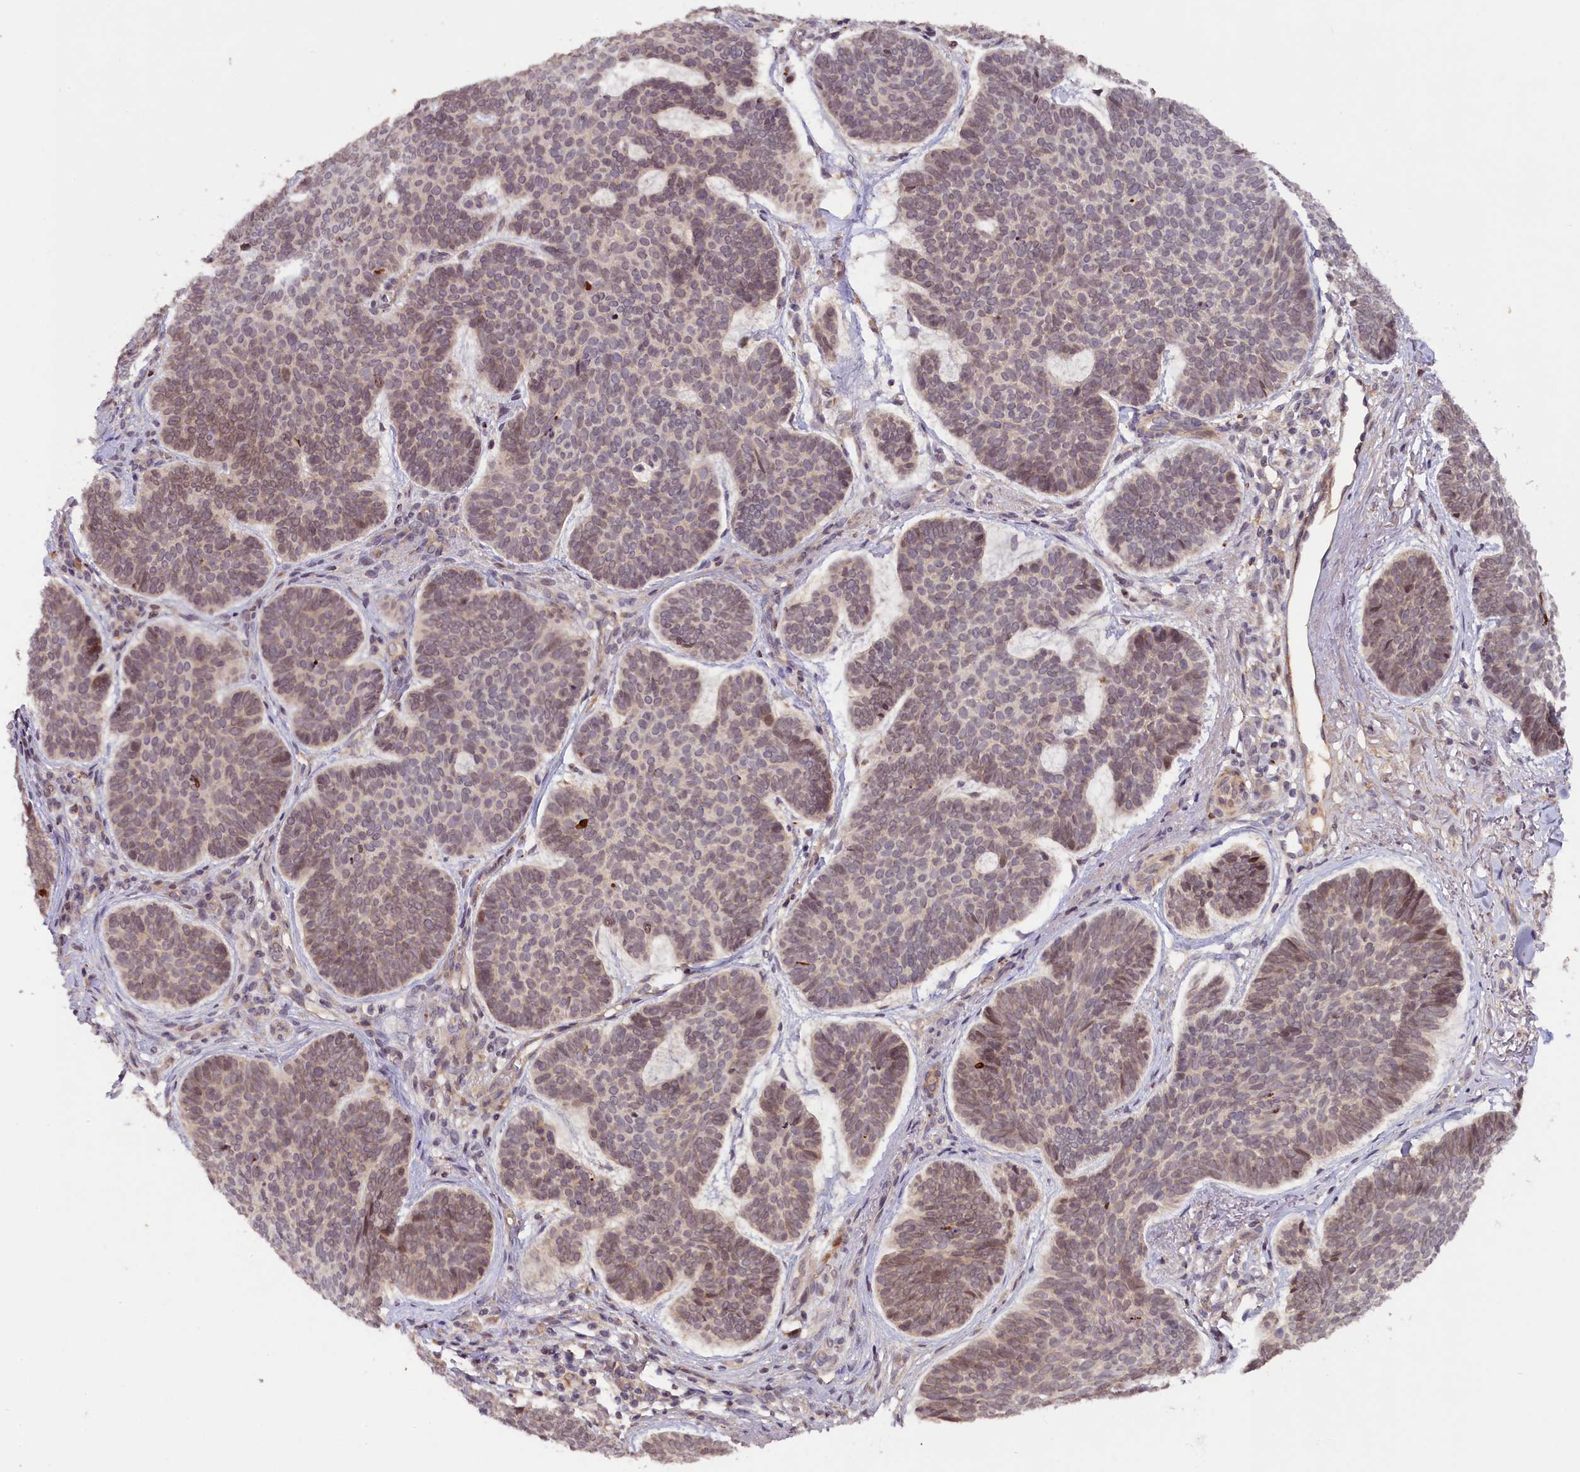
{"staining": {"intensity": "weak", "quantity": "25%-75%", "location": "nuclear"}, "tissue": "skin cancer", "cell_type": "Tumor cells", "image_type": "cancer", "snomed": [{"axis": "morphology", "description": "Basal cell carcinoma"}, {"axis": "topography", "description": "Skin"}], "caption": "A brown stain highlights weak nuclear staining of a protein in skin cancer (basal cell carcinoma) tumor cells.", "gene": "ZNF480", "patient": {"sex": "female", "age": 74}}